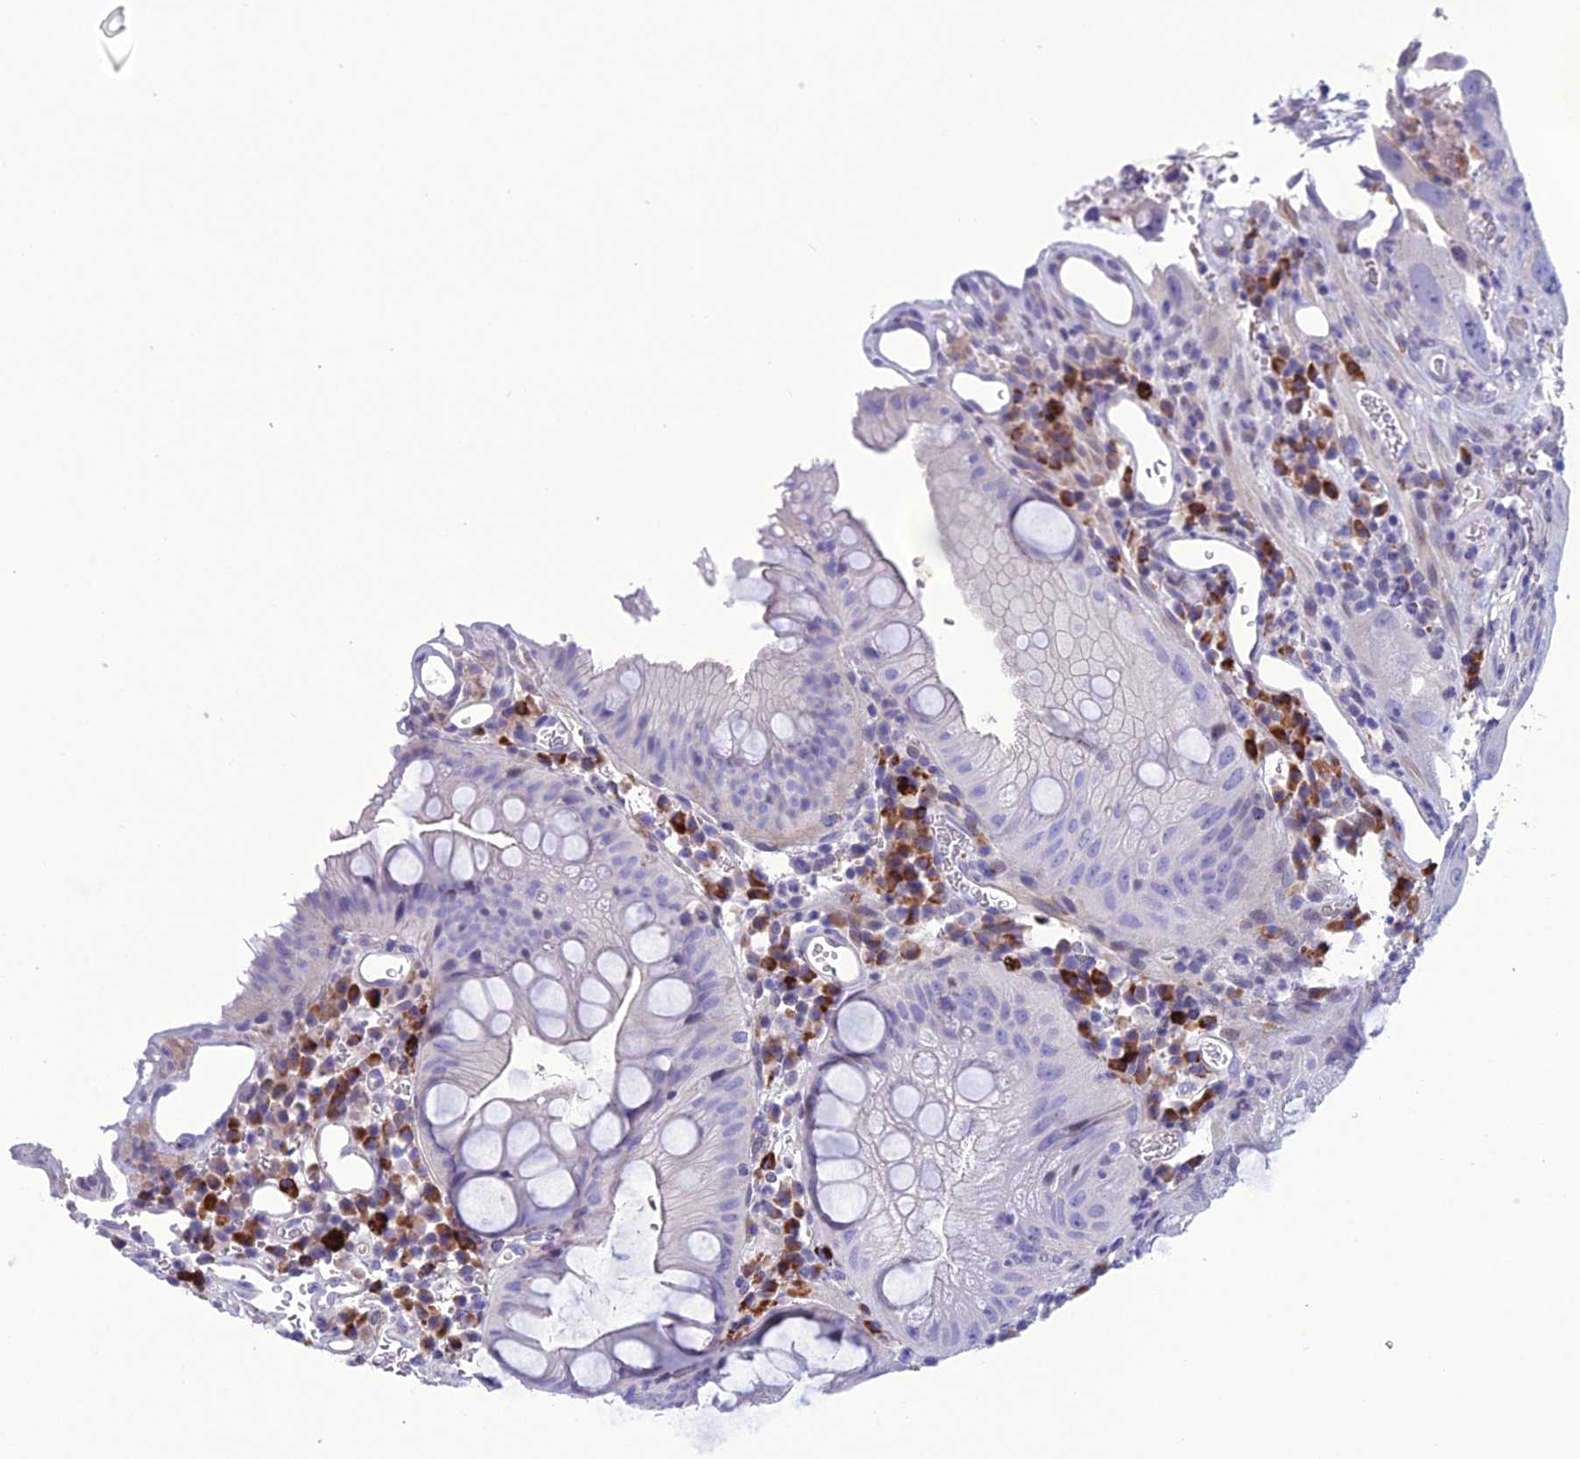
{"staining": {"intensity": "strong", "quantity": "<25%", "location": "cytoplasmic/membranous"}, "tissue": "colorectal cancer", "cell_type": "Tumor cells", "image_type": "cancer", "snomed": [{"axis": "morphology", "description": "Adenocarcinoma, NOS"}, {"axis": "topography", "description": "Rectum"}], "caption": "A micrograph of human colorectal cancer (adenocarcinoma) stained for a protein shows strong cytoplasmic/membranous brown staining in tumor cells.", "gene": "CRB2", "patient": {"sex": "male", "age": 63}}